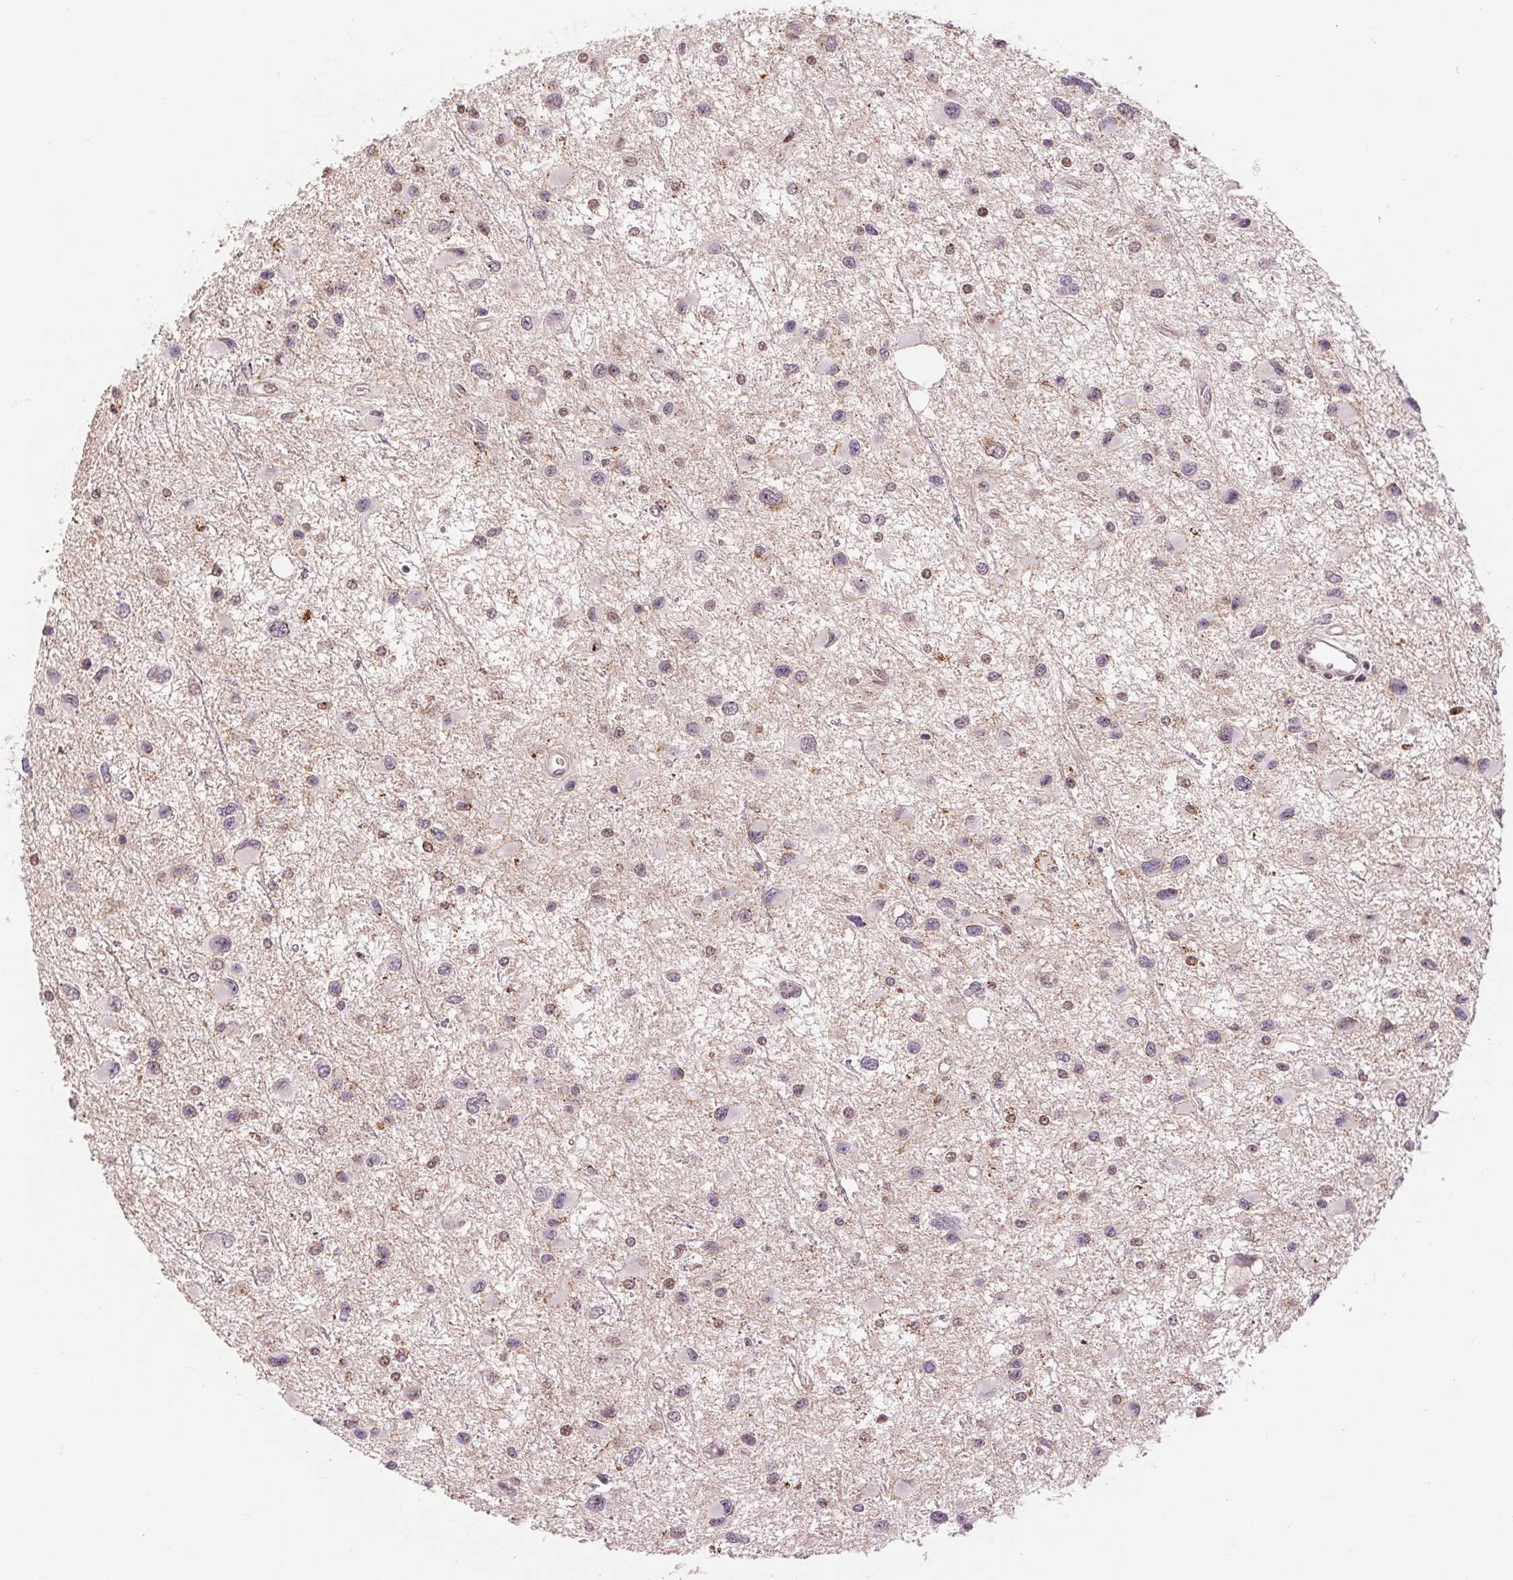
{"staining": {"intensity": "weak", "quantity": "25%-75%", "location": "cytoplasmic/membranous"}, "tissue": "glioma", "cell_type": "Tumor cells", "image_type": "cancer", "snomed": [{"axis": "morphology", "description": "Glioma, malignant, Low grade"}, {"axis": "topography", "description": "Brain"}], "caption": "Protein staining by immunohistochemistry (IHC) demonstrates weak cytoplasmic/membranous expression in about 25%-75% of tumor cells in malignant glioma (low-grade). The protein is shown in brown color, while the nuclei are stained blue.", "gene": "CHMP4B", "patient": {"sex": "female", "age": 32}}